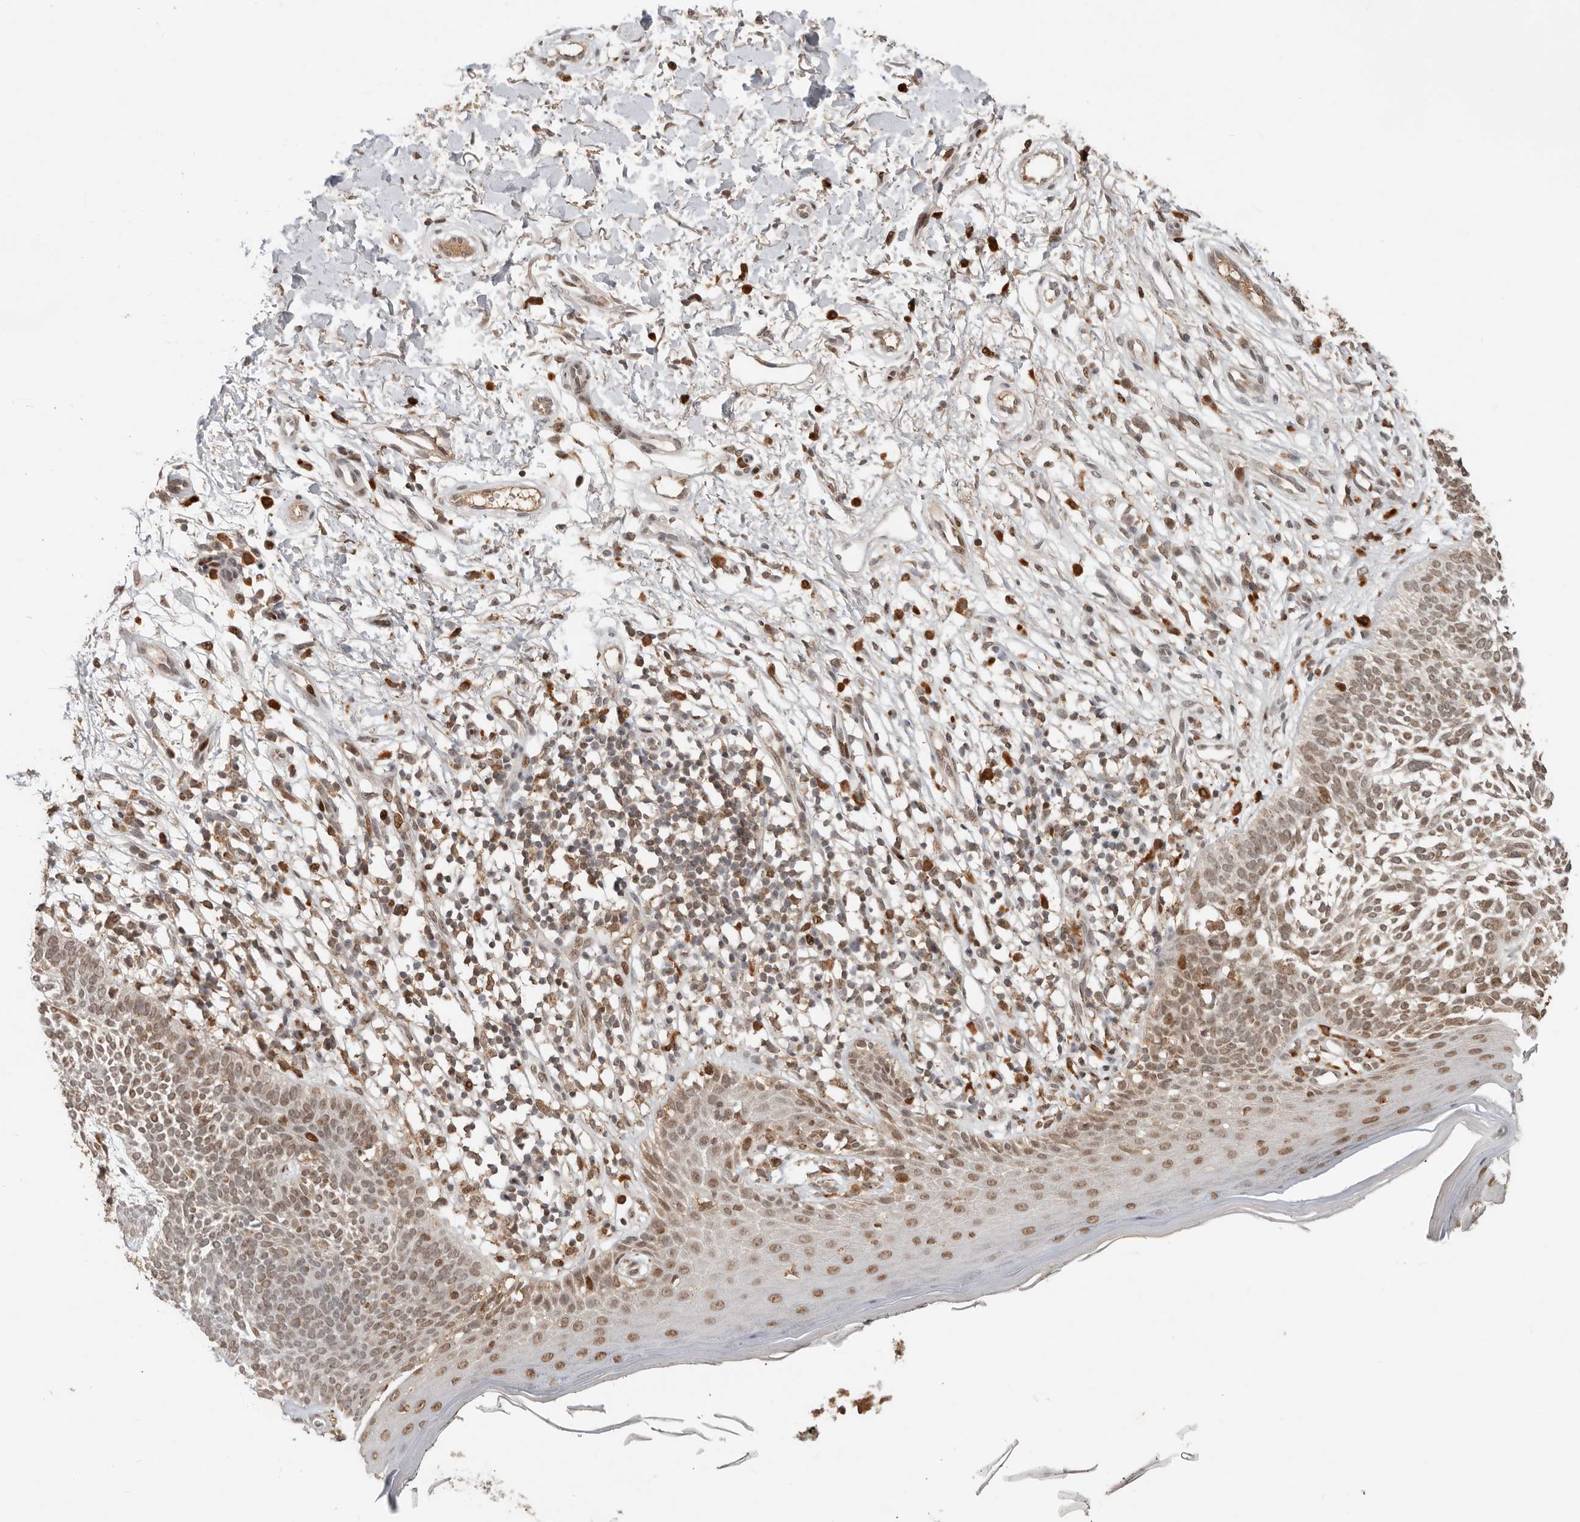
{"staining": {"intensity": "moderate", "quantity": ">75%", "location": "nuclear"}, "tissue": "skin cancer", "cell_type": "Tumor cells", "image_type": "cancer", "snomed": [{"axis": "morphology", "description": "Basal cell carcinoma"}, {"axis": "topography", "description": "Skin"}], "caption": "Brown immunohistochemical staining in skin cancer displays moderate nuclear expression in approximately >75% of tumor cells. The staining was performed using DAB, with brown indicating positive protein expression. Nuclei are stained blue with hematoxylin.", "gene": "NPAS2", "patient": {"sex": "female", "age": 64}}